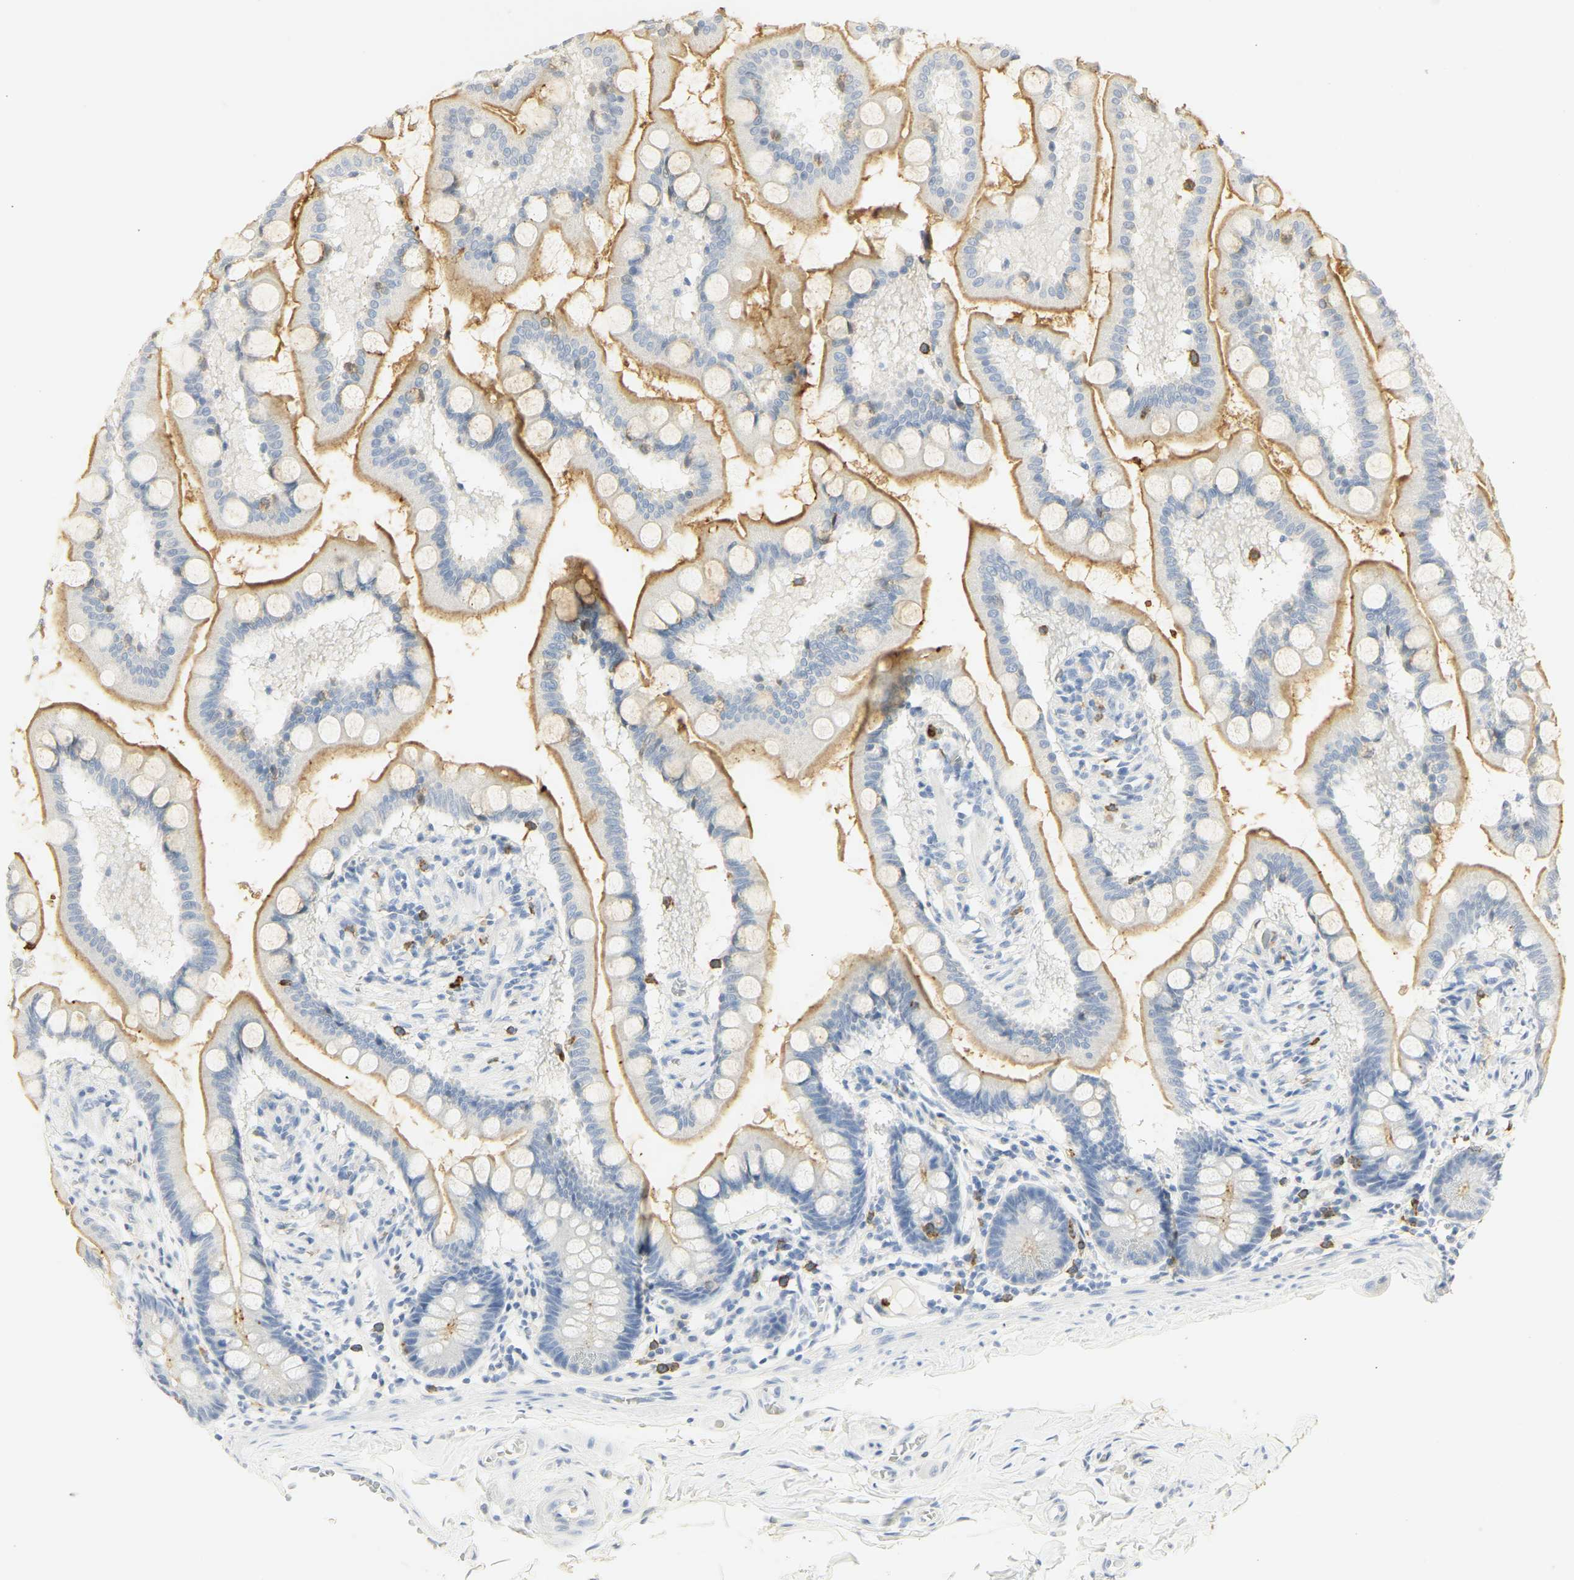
{"staining": {"intensity": "strong", "quantity": ">75%", "location": "cytoplasmic/membranous"}, "tissue": "small intestine", "cell_type": "Glandular cells", "image_type": "normal", "snomed": [{"axis": "morphology", "description": "Normal tissue, NOS"}, {"axis": "topography", "description": "Small intestine"}], "caption": "This is a histology image of immunohistochemistry (IHC) staining of normal small intestine, which shows strong staining in the cytoplasmic/membranous of glandular cells.", "gene": "CEACAM5", "patient": {"sex": "male", "age": 41}}